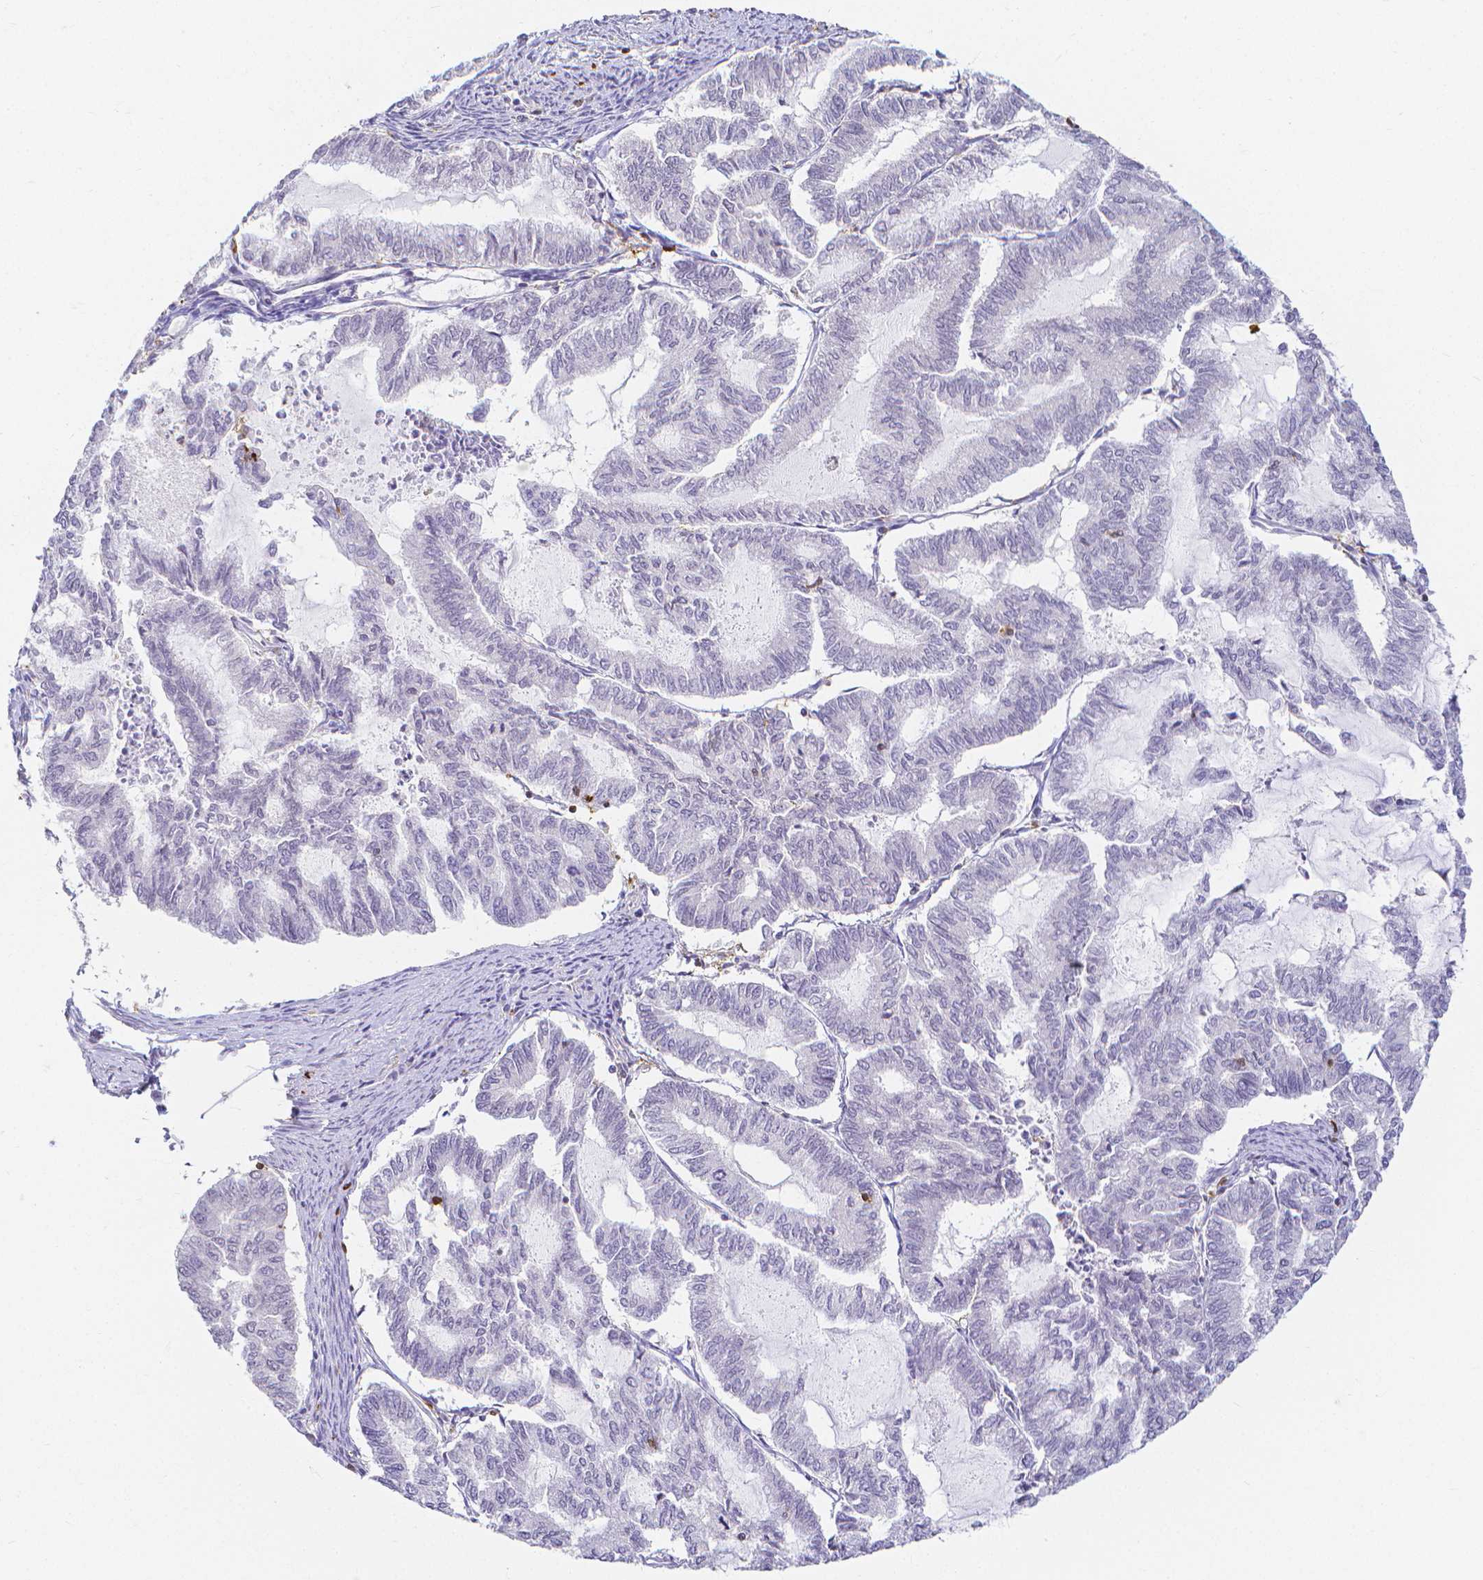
{"staining": {"intensity": "negative", "quantity": "none", "location": "none"}, "tissue": "endometrial cancer", "cell_type": "Tumor cells", "image_type": "cancer", "snomed": [{"axis": "morphology", "description": "Adenocarcinoma, NOS"}, {"axis": "topography", "description": "Endometrium"}], "caption": "DAB immunohistochemical staining of endometrial cancer displays no significant positivity in tumor cells.", "gene": "COTL1", "patient": {"sex": "female", "age": 79}}